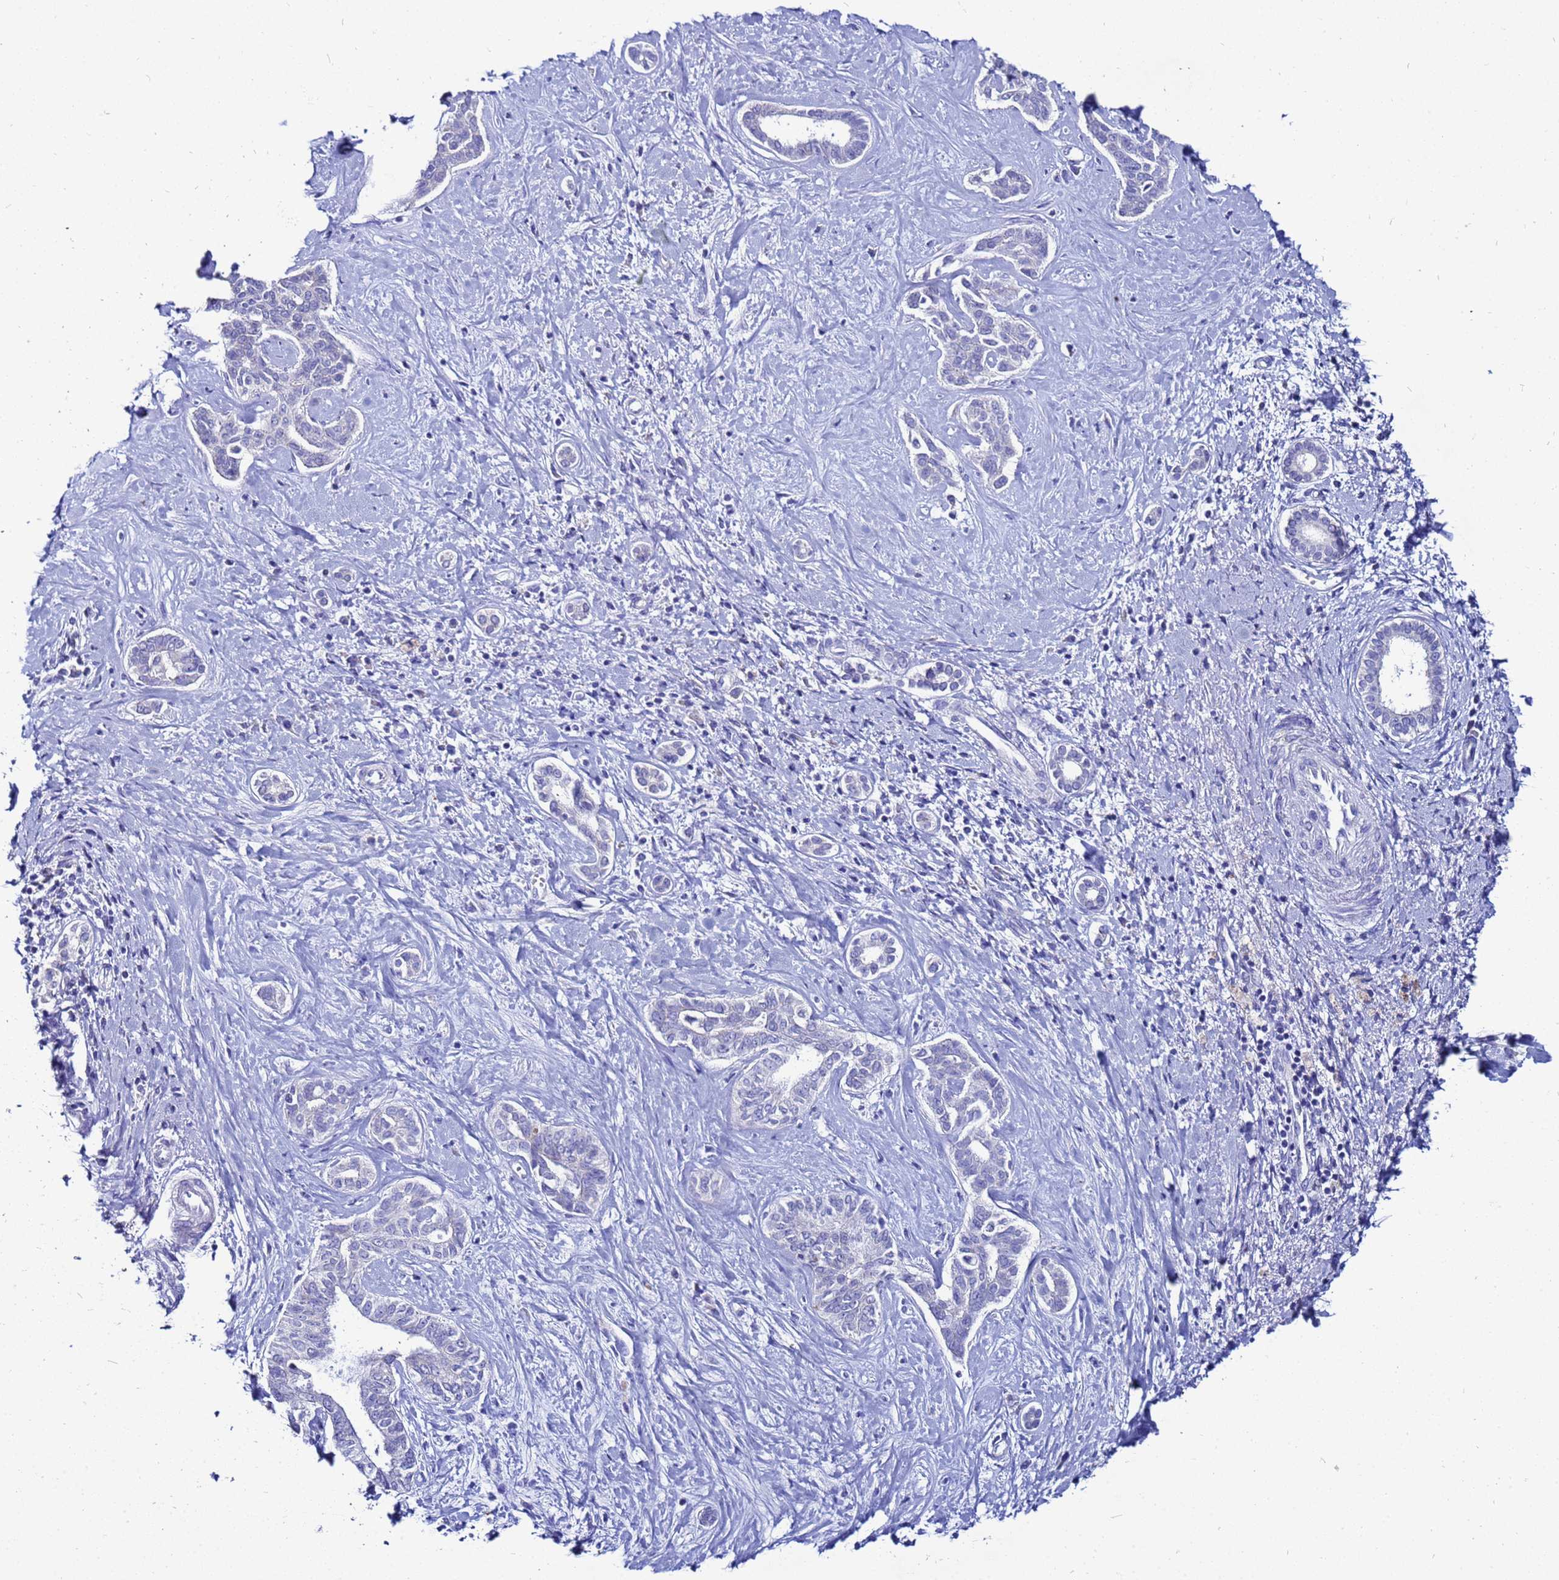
{"staining": {"intensity": "negative", "quantity": "none", "location": "none"}, "tissue": "liver cancer", "cell_type": "Tumor cells", "image_type": "cancer", "snomed": [{"axis": "morphology", "description": "Cholangiocarcinoma"}, {"axis": "topography", "description": "Liver"}], "caption": "High power microscopy photomicrograph of an immunohistochemistry (IHC) histopathology image of cholangiocarcinoma (liver), revealing no significant staining in tumor cells. (Immunohistochemistry (ihc), brightfield microscopy, high magnification).", "gene": "FAHD2A", "patient": {"sex": "female", "age": 77}}